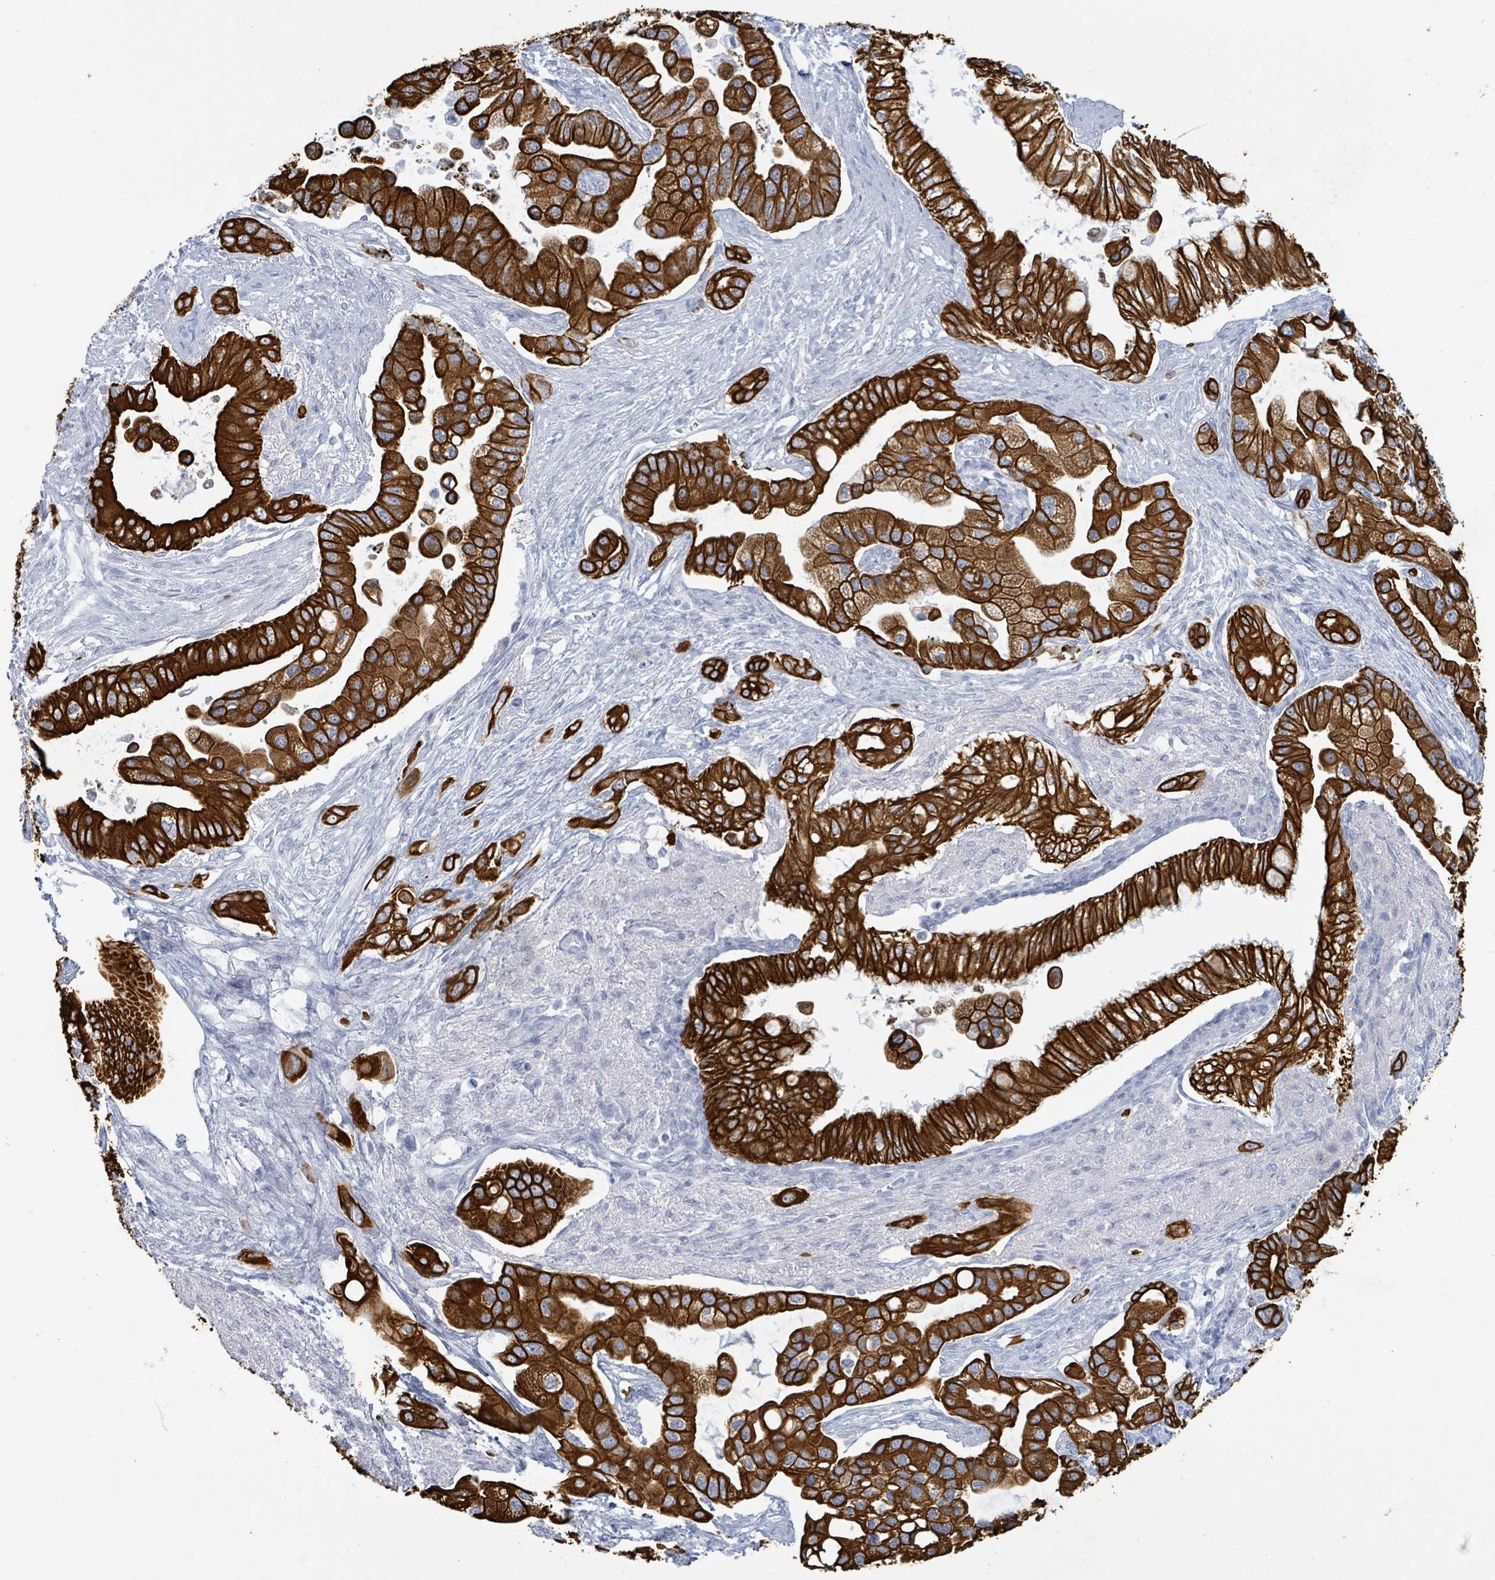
{"staining": {"intensity": "strong", "quantity": ">75%", "location": "cytoplasmic/membranous"}, "tissue": "pancreatic cancer", "cell_type": "Tumor cells", "image_type": "cancer", "snomed": [{"axis": "morphology", "description": "Adenocarcinoma, NOS"}, {"axis": "topography", "description": "Pancreas"}], "caption": "Approximately >75% of tumor cells in pancreatic cancer (adenocarcinoma) show strong cytoplasmic/membranous protein staining as visualized by brown immunohistochemical staining.", "gene": "KRT8", "patient": {"sex": "male", "age": 57}}